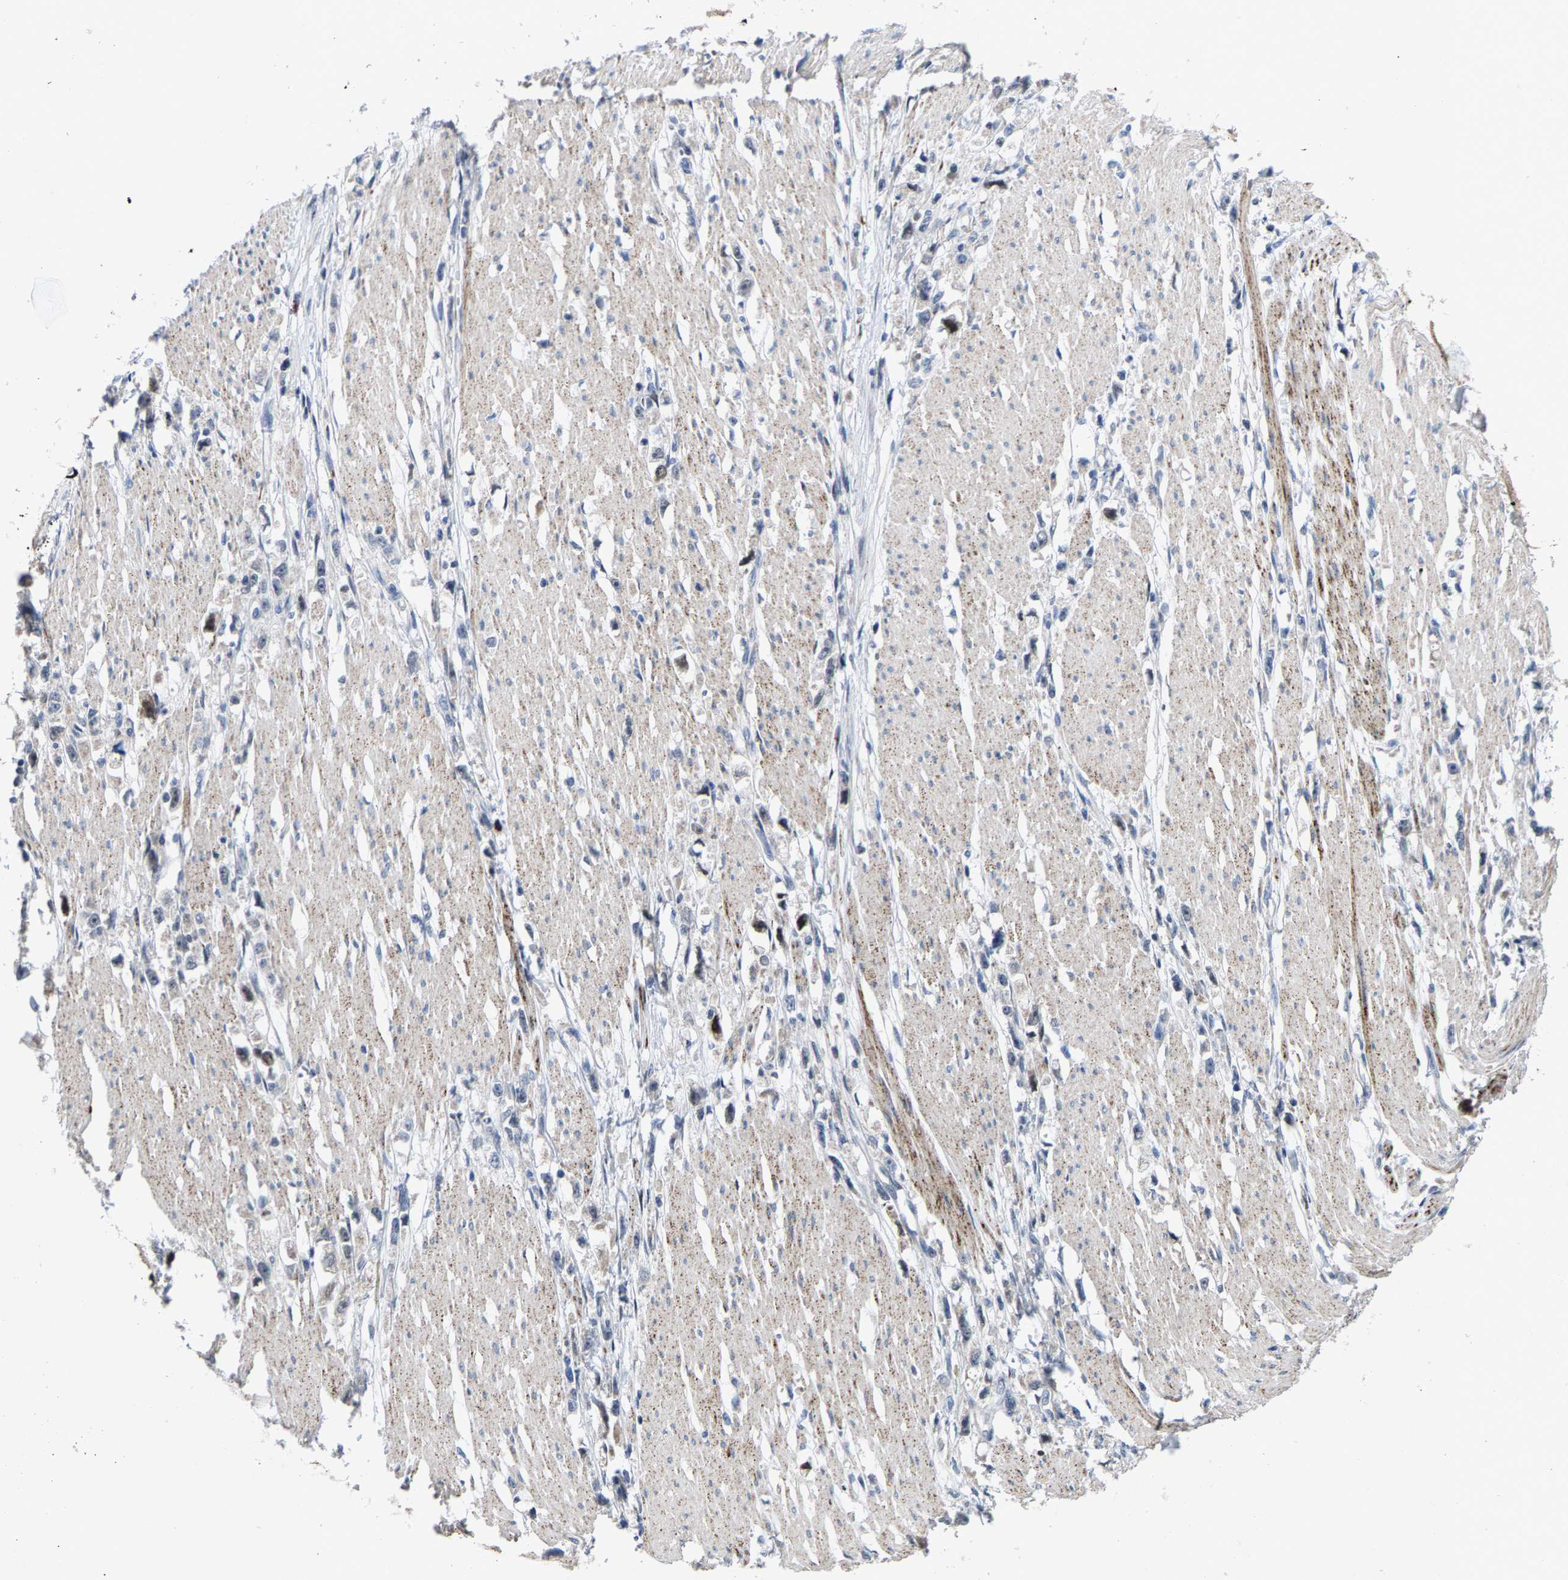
{"staining": {"intensity": "negative", "quantity": "none", "location": "none"}, "tissue": "stomach cancer", "cell_type": "Tumor cells", "image_type": "cancer", "snomed": [{"axis": "morphology", "description": "Adenocarcinoma, NOS"}, {"axis": "topography", "description": "Stomach"}], "caption": "An immunohistochemistry micrograph of stomach cancer is shown. There is no staining in tumor cells of stomach cancer. (Stains: DAB immunohistochemistry with hematoxylin counter stain, Microscopy: brightfield microscopy at high magnification).", "gene": "TDRKH", "patient": {"sex": "female", "age": 59}}